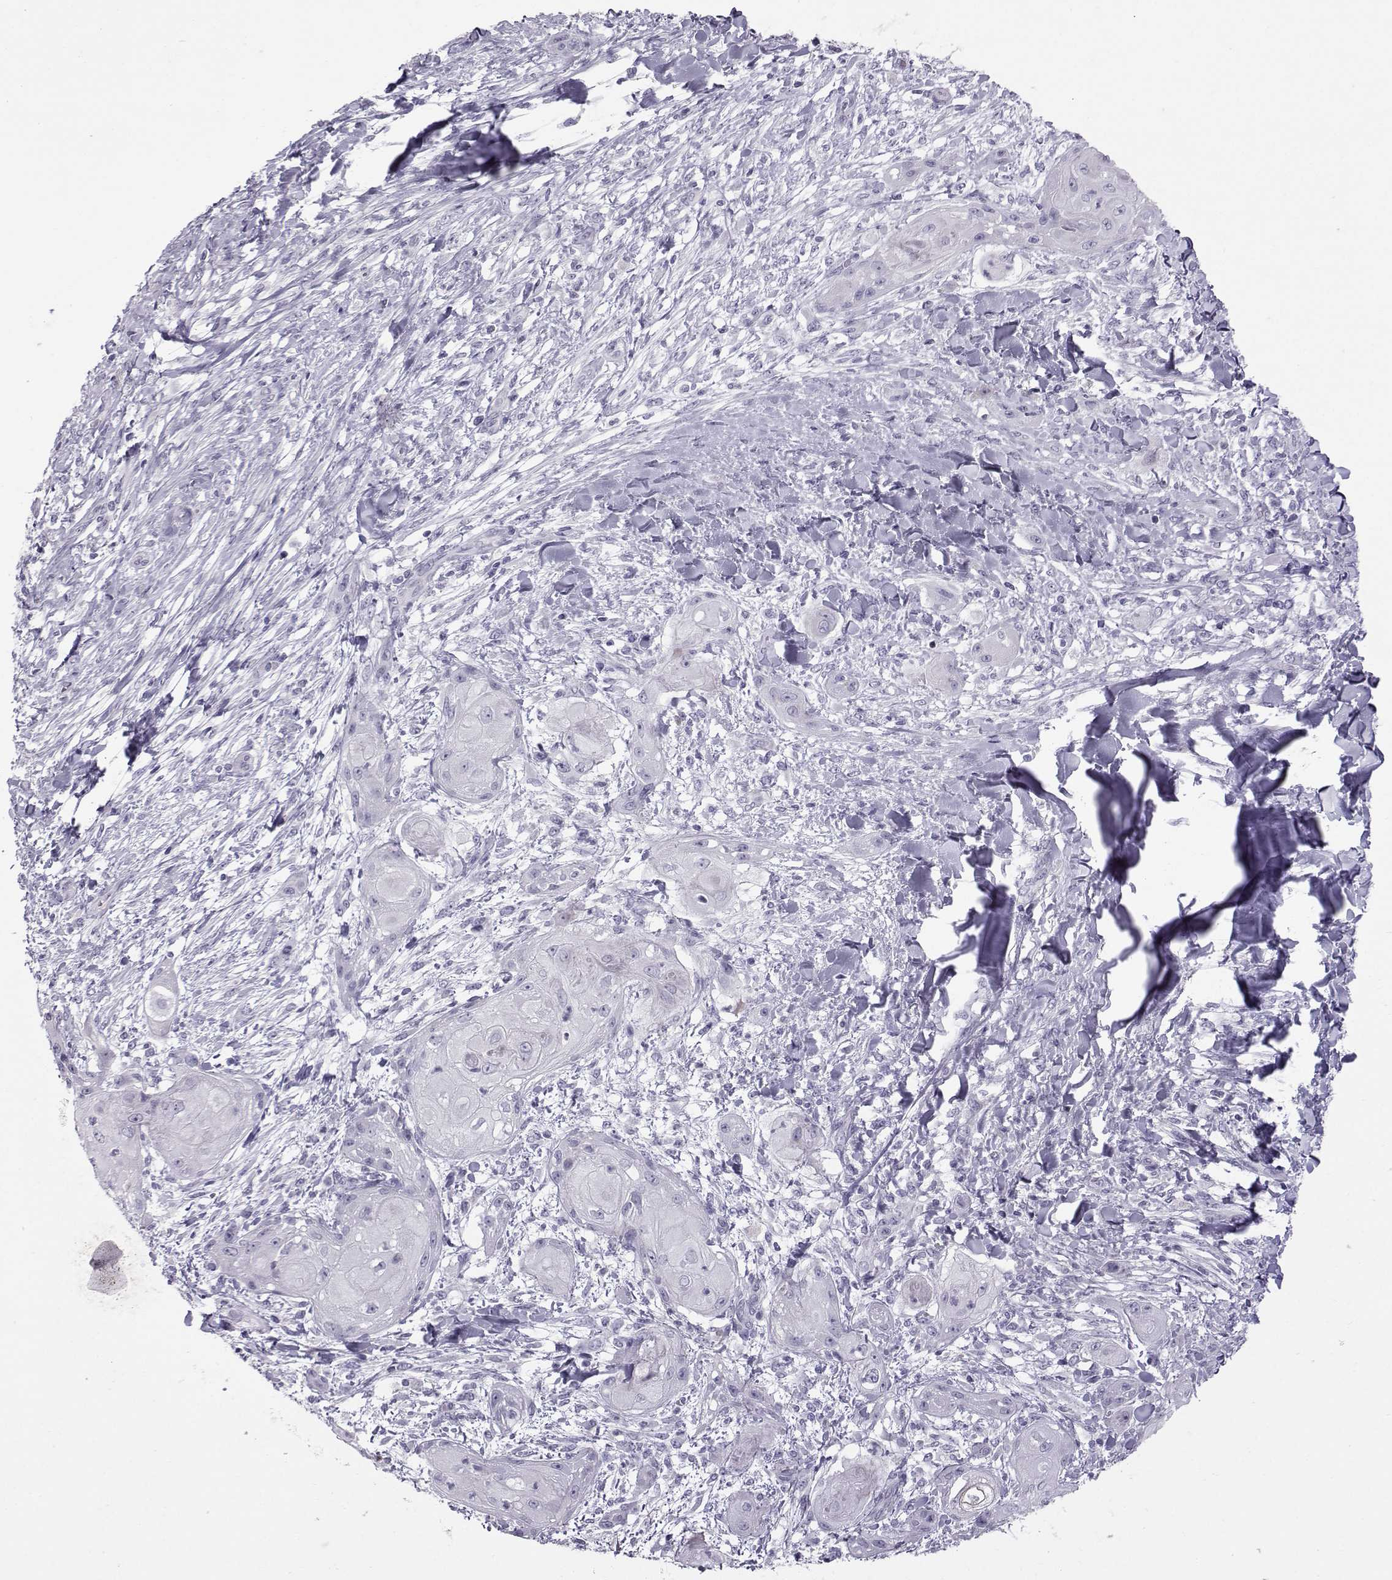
{"staining": {"intensity": "negative", "quantity": "none", "location": "none"}, "tissue": "skin cancer", "cell_type": "Tumor cells", "image_type": "cancer", "snomed": [{"axis": "morphology", "description": "Squamous cell carcinoma, NOS"}, {"axis": "topography", "description": "Skin"}], "caption": "Micrograph shows no significant protein staining in tumor cells of skin cancer.", "gene": "DMRT3", "patient": {"sex": "male", "age": 62}}